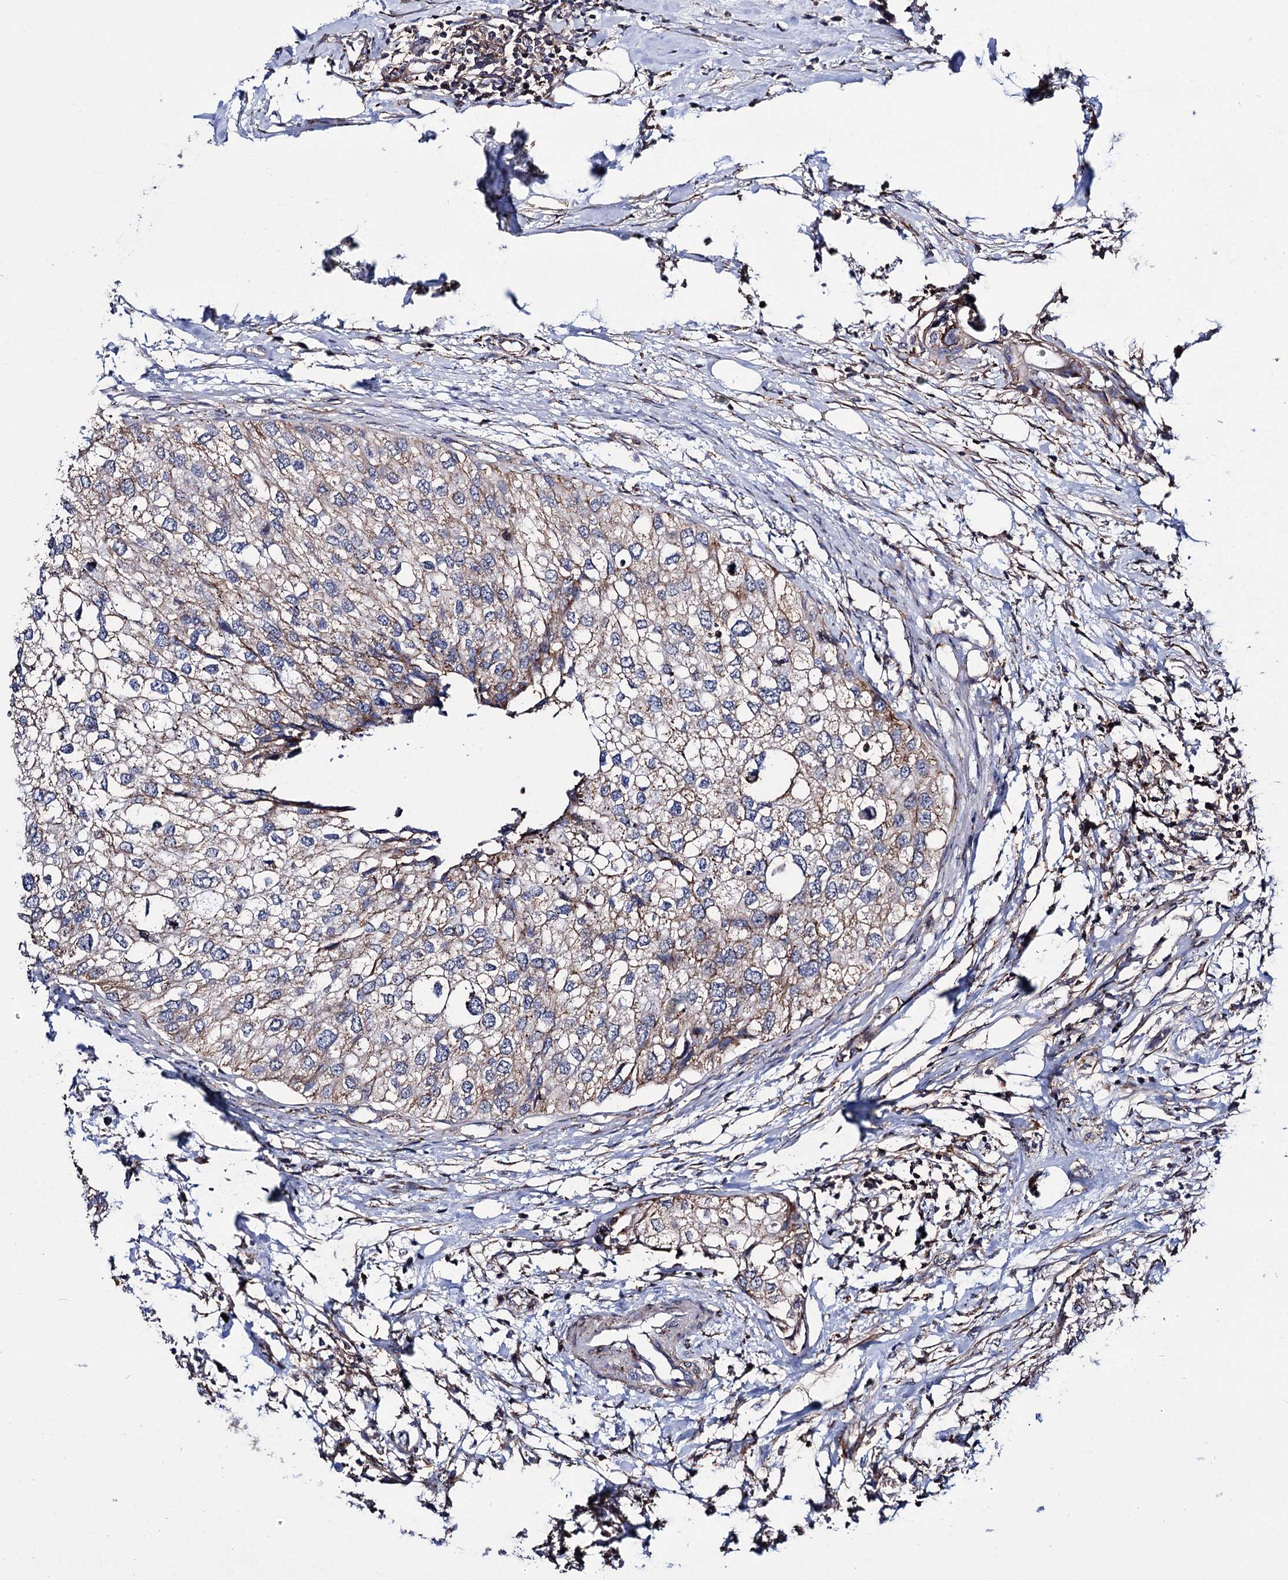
{"staining": {"intensity": "weak", "quantity": ">75%", "location": "cytoplasmic/membranous"}, "tissue": "urothelial cancer", "cell_type": "Tumor cells", "image_type": "cancer", "snomed": [{"axis": "morphology", "description": "Urothelial carcinoma, High grade"}, {"axis": "topography", "description": "Urinary bladder"}], "caption": "Protein analysis of urothelial cancer tissue exhibits weak cytoplasmic/membranous staining in about >75% of tumor cells.", "gene": "DEF6", "patient": {"sex": "male", "age": 64}}